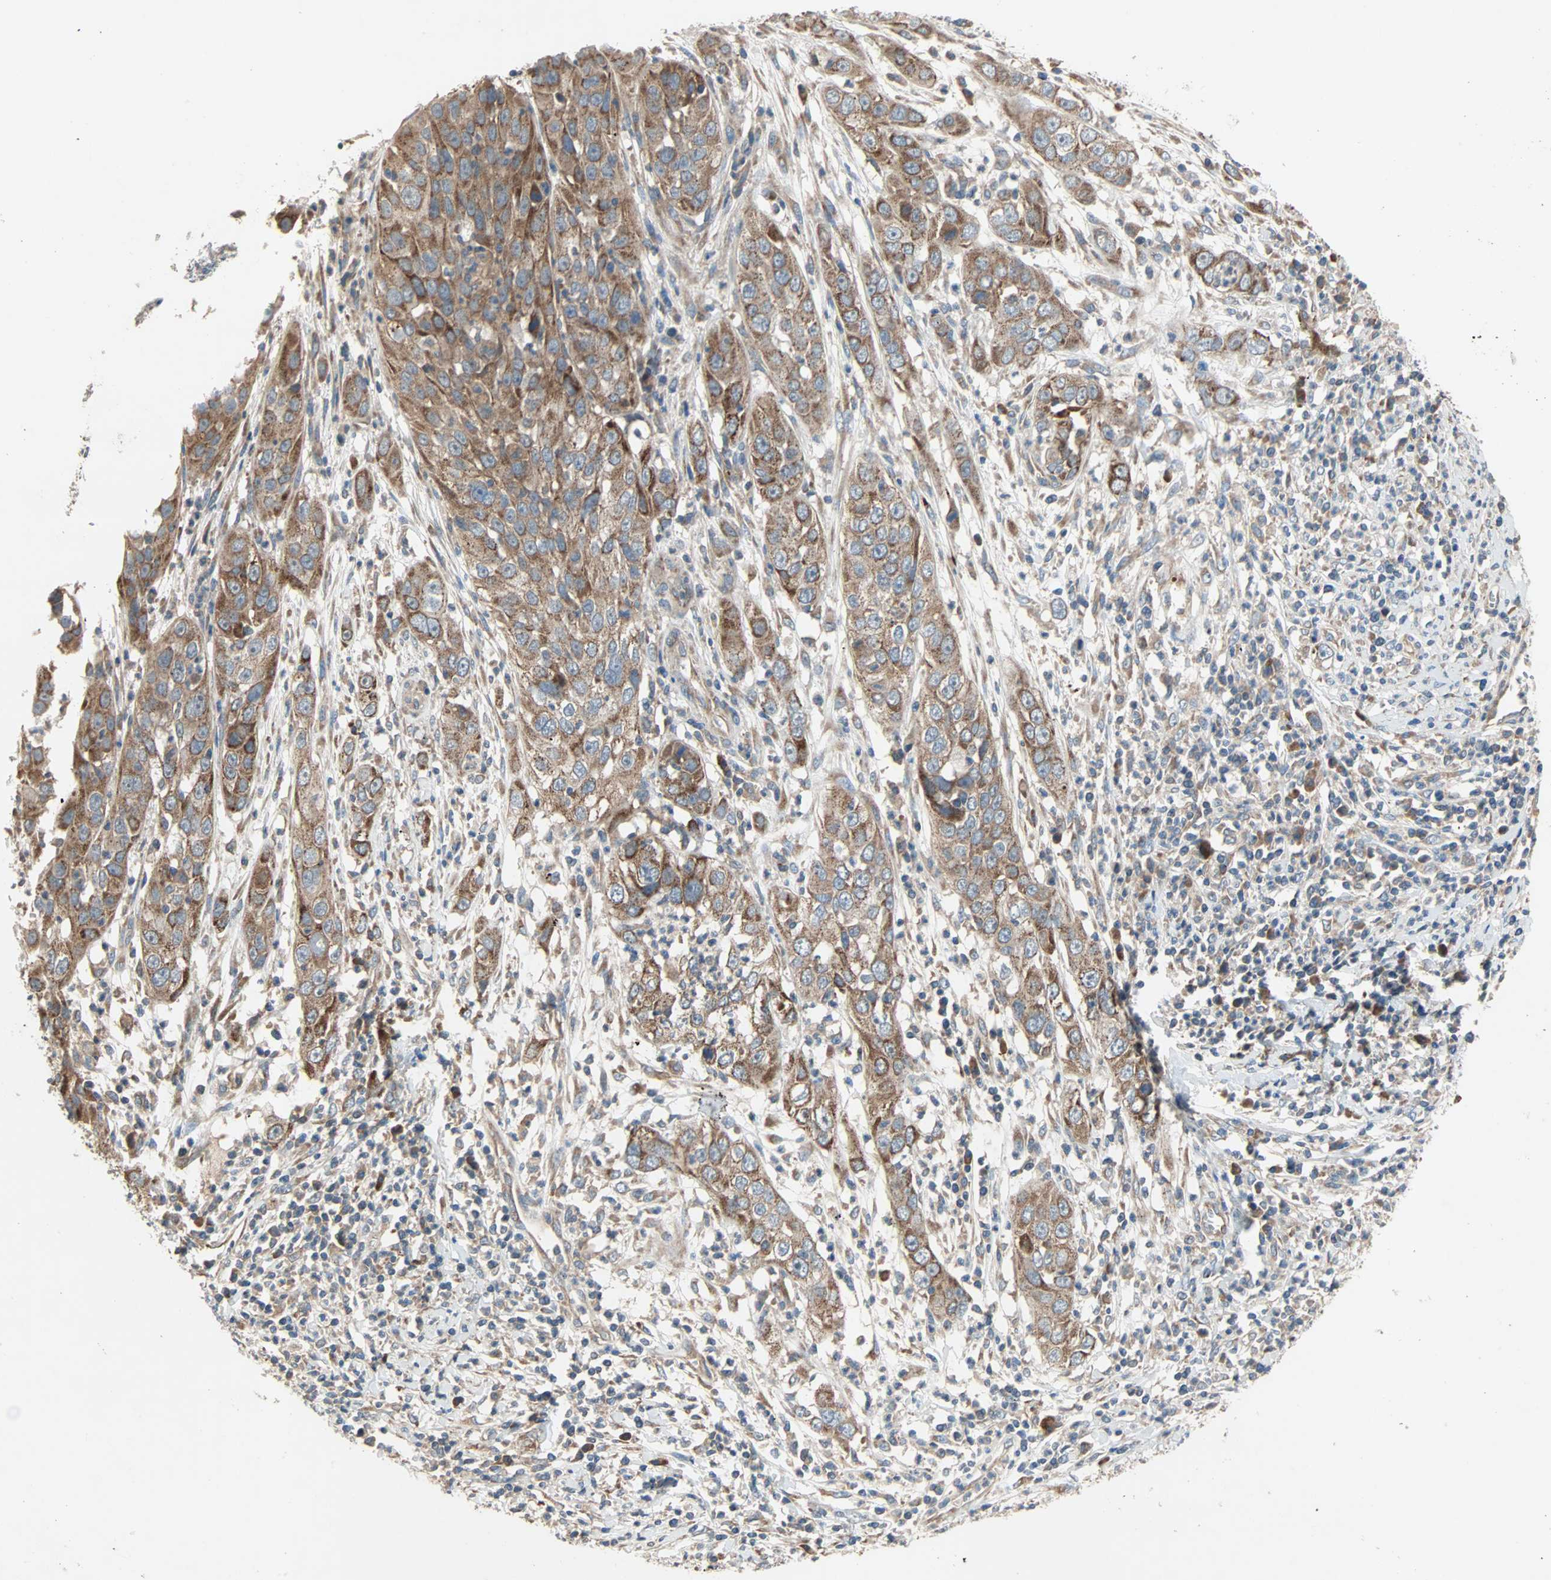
{"staining": {"intensity": "moderate", "quantity": ">75%", "location": "cytoplasmic/membranous"}, "tissue": "cervical cancer", "cell_type": "Tumor cells", "image_type": "cancer", "snomed": [{"axis": "morphology", "description": "Squamous cell carcinoma, NOS"}, {"axis": "topography", "description": "Cervix"}], "caption": "Immunohistochemistry histopathology image of squamous cell carcinoma (cervical) stained for a protein (brown), which shows medium levels of moderate cytoplasmic/membranous expression in about >75% of tumor cells.", "gene": "XYLT1", "patient": {"sex": "female", "age": 32}}